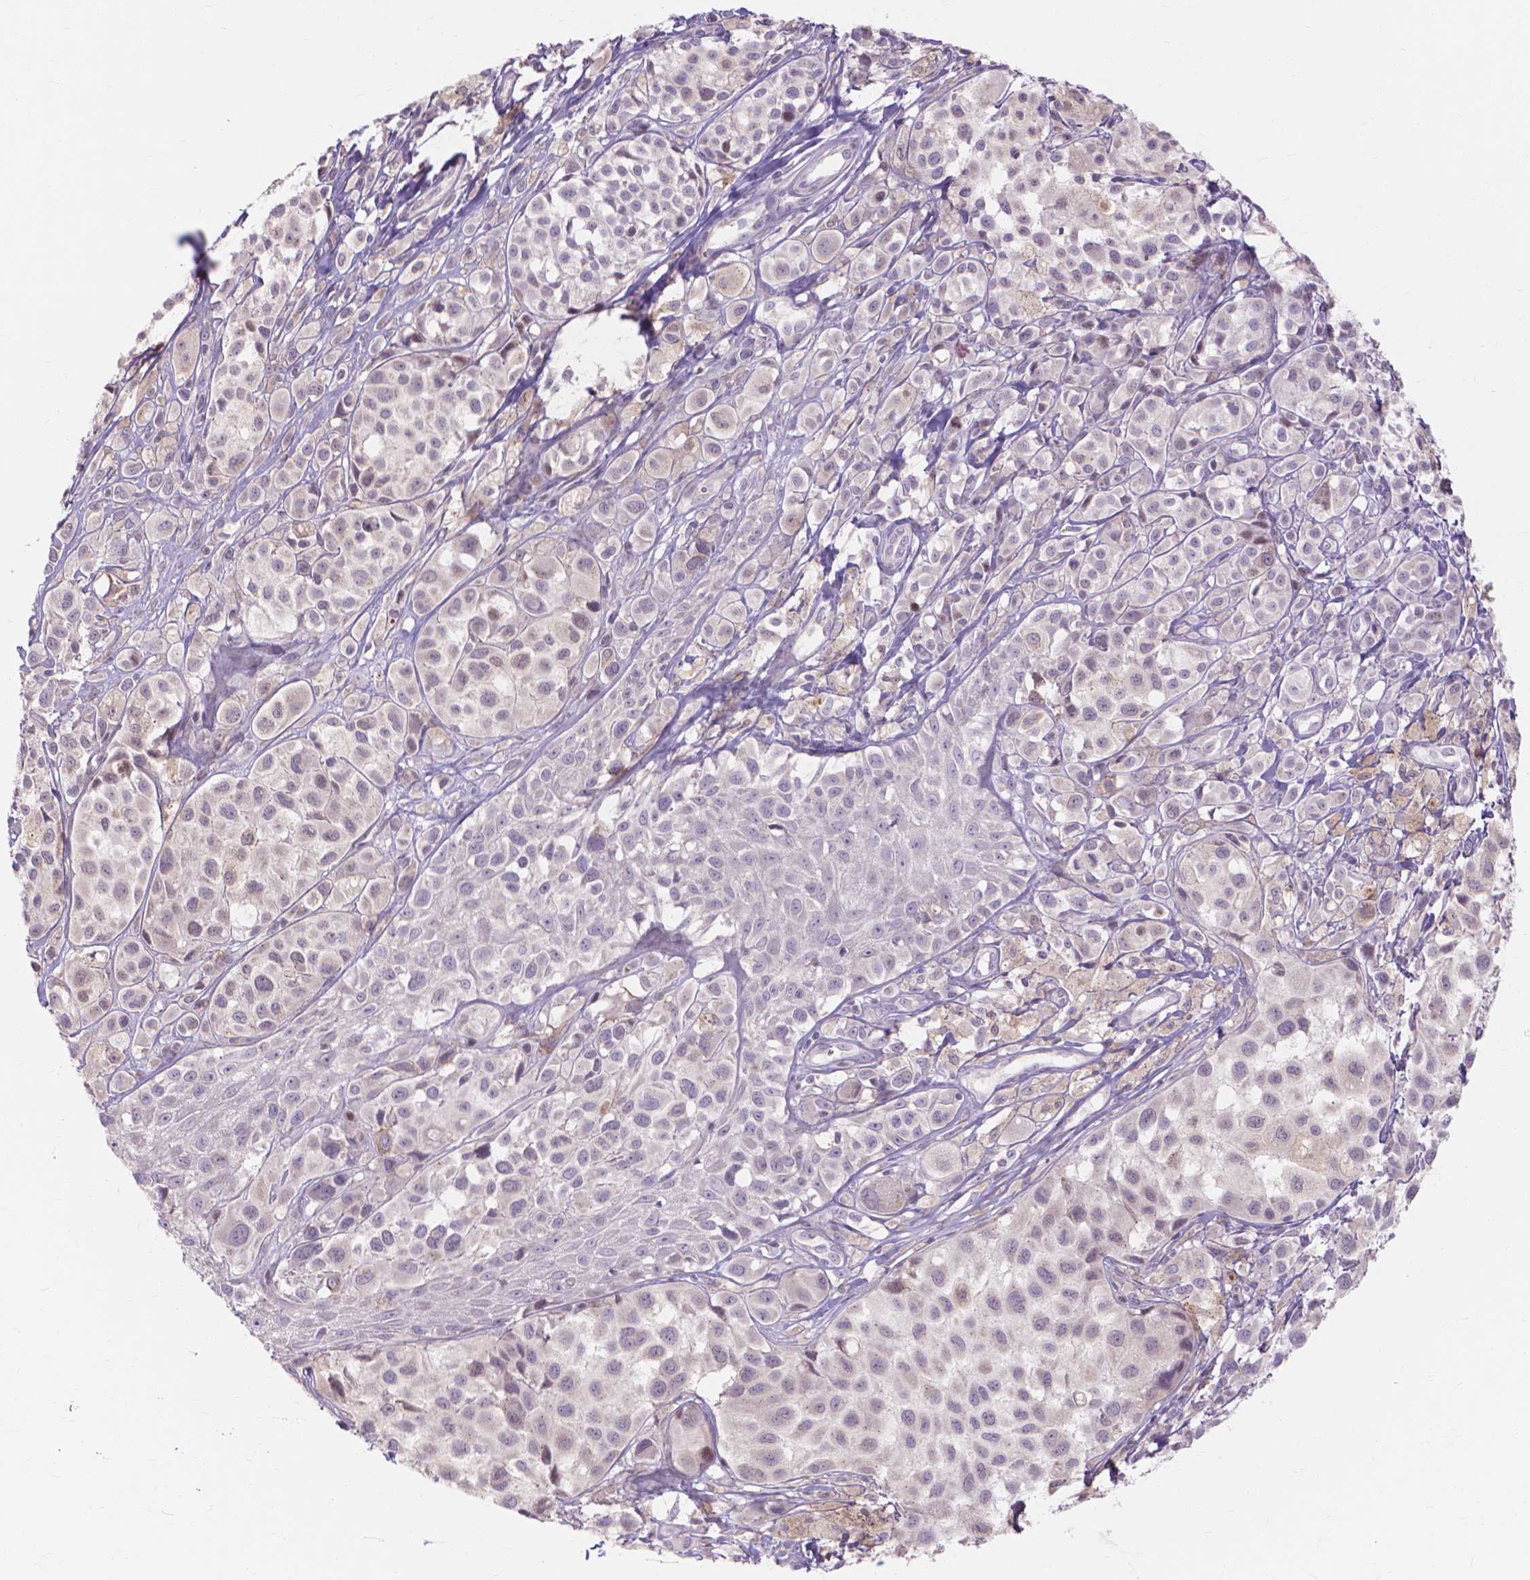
{"staining": {"intensity": "negative", "quantity": "none", "location": "none"}, "tissue": "melanoma", "cell_type": "Tumor cells", "image_type": "cancer", "snomed": [{"axis": "morphology", "description": "Malignant melanoma, NOS"}, {"axis": "topography", "description": "Skin"}], "caption": "Immunohistochemistry micrograph of neoplastic tissue: human malignant melanoma stained with DAB shows no significant protein expression in tumor cells.", "gene": "PRDM13", "patient": {"sex": "male", "age": 77}}